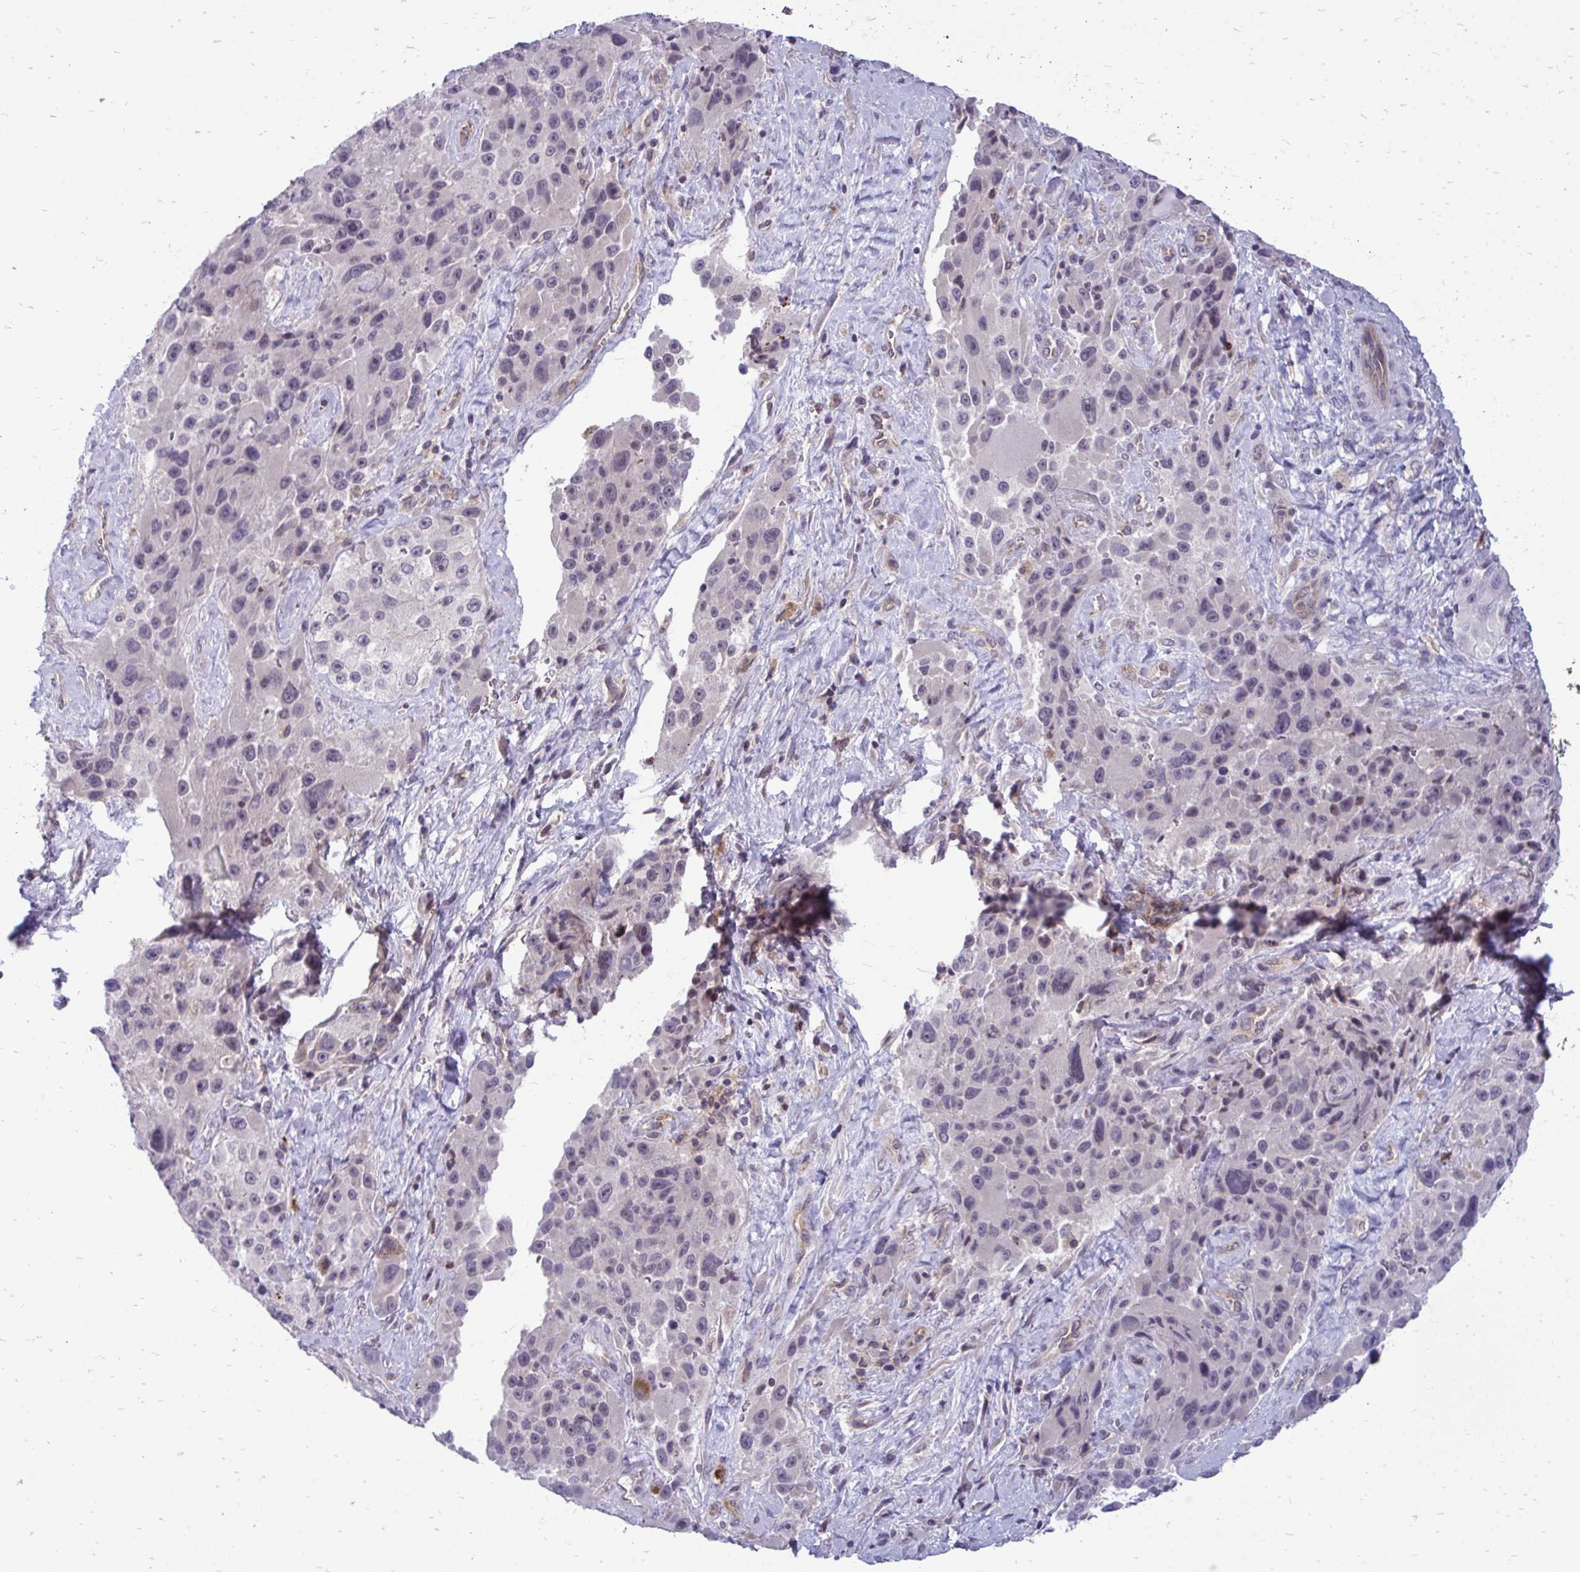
{"staining": {"intensity": "negative", "quantity": "none", "location": "none"}, "tissue": "melanoma", "cell_type": "Tumor cells", "image_type": "cancer", "snomed": [{"axis": "morphology", "description": "Malignant melanoma, Metastatic site"}, {"axis": "topography", "description": "Lymph node"}], "caption": "Micrograph shows no significant protein expression in tumor cells of melanoma.", "gene": "ACSL5", "patient": {"sex": "male", "age": 62}}